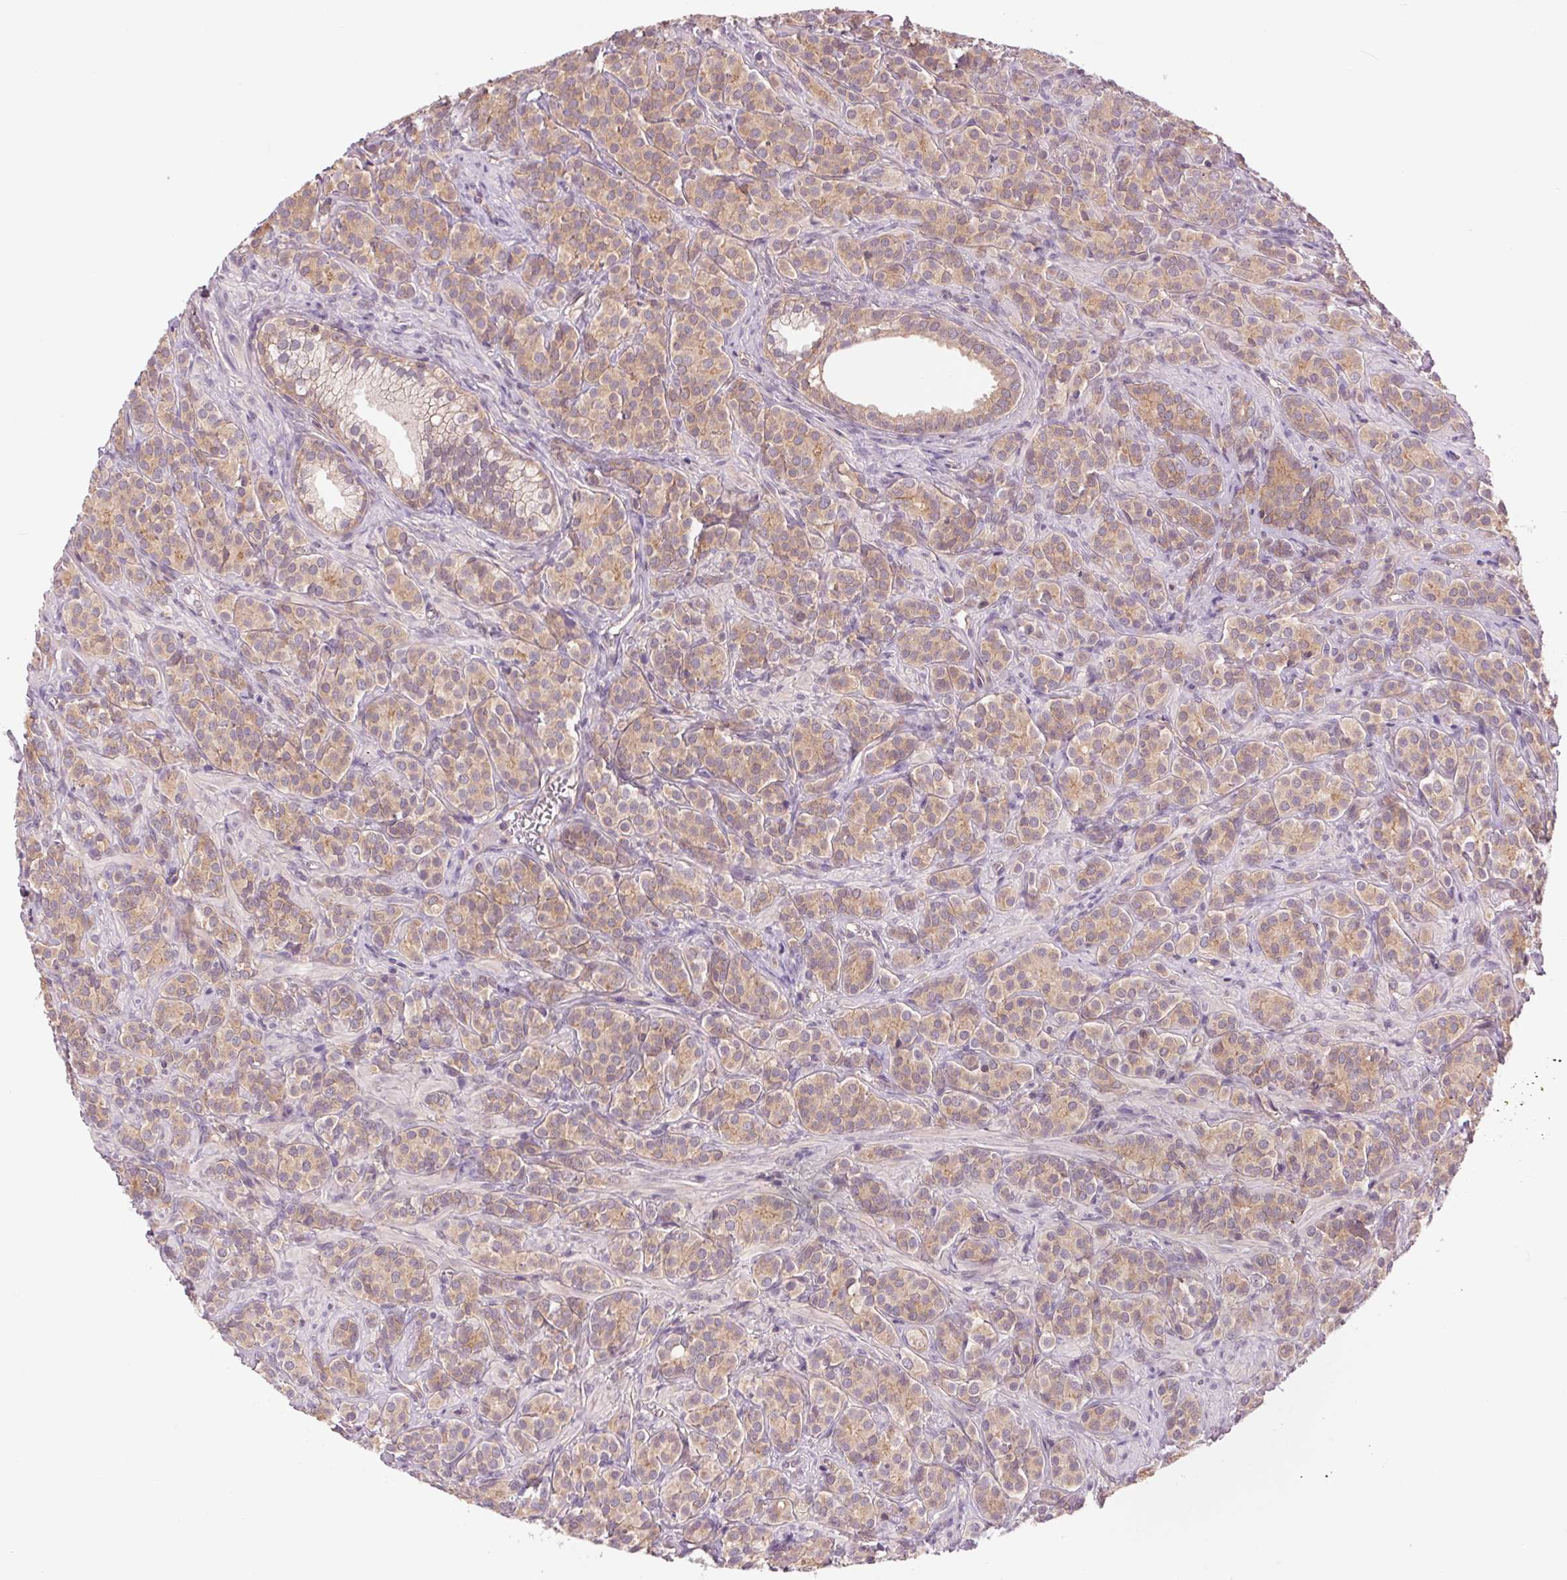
{"staining": {"intensity": "weak", "quantity": ">75%", "location": "cytoplasmic/membranous"}, "tissue": "prostate cancer", "cell_type": "Tumor cells", "image_type": "cancer", "snomed": [{"axis": "morphology", "description": "Adenocarcinoma, High grade"}, {"axis": "topography", "description": "Prostate"}], "caption": "Prostate cancer stained for a protein shows weak cytoplasmic/membranous positivity in tumor cells.", "gene": "SH3RF2", "patient": {"sex": "male", "age": 84}}